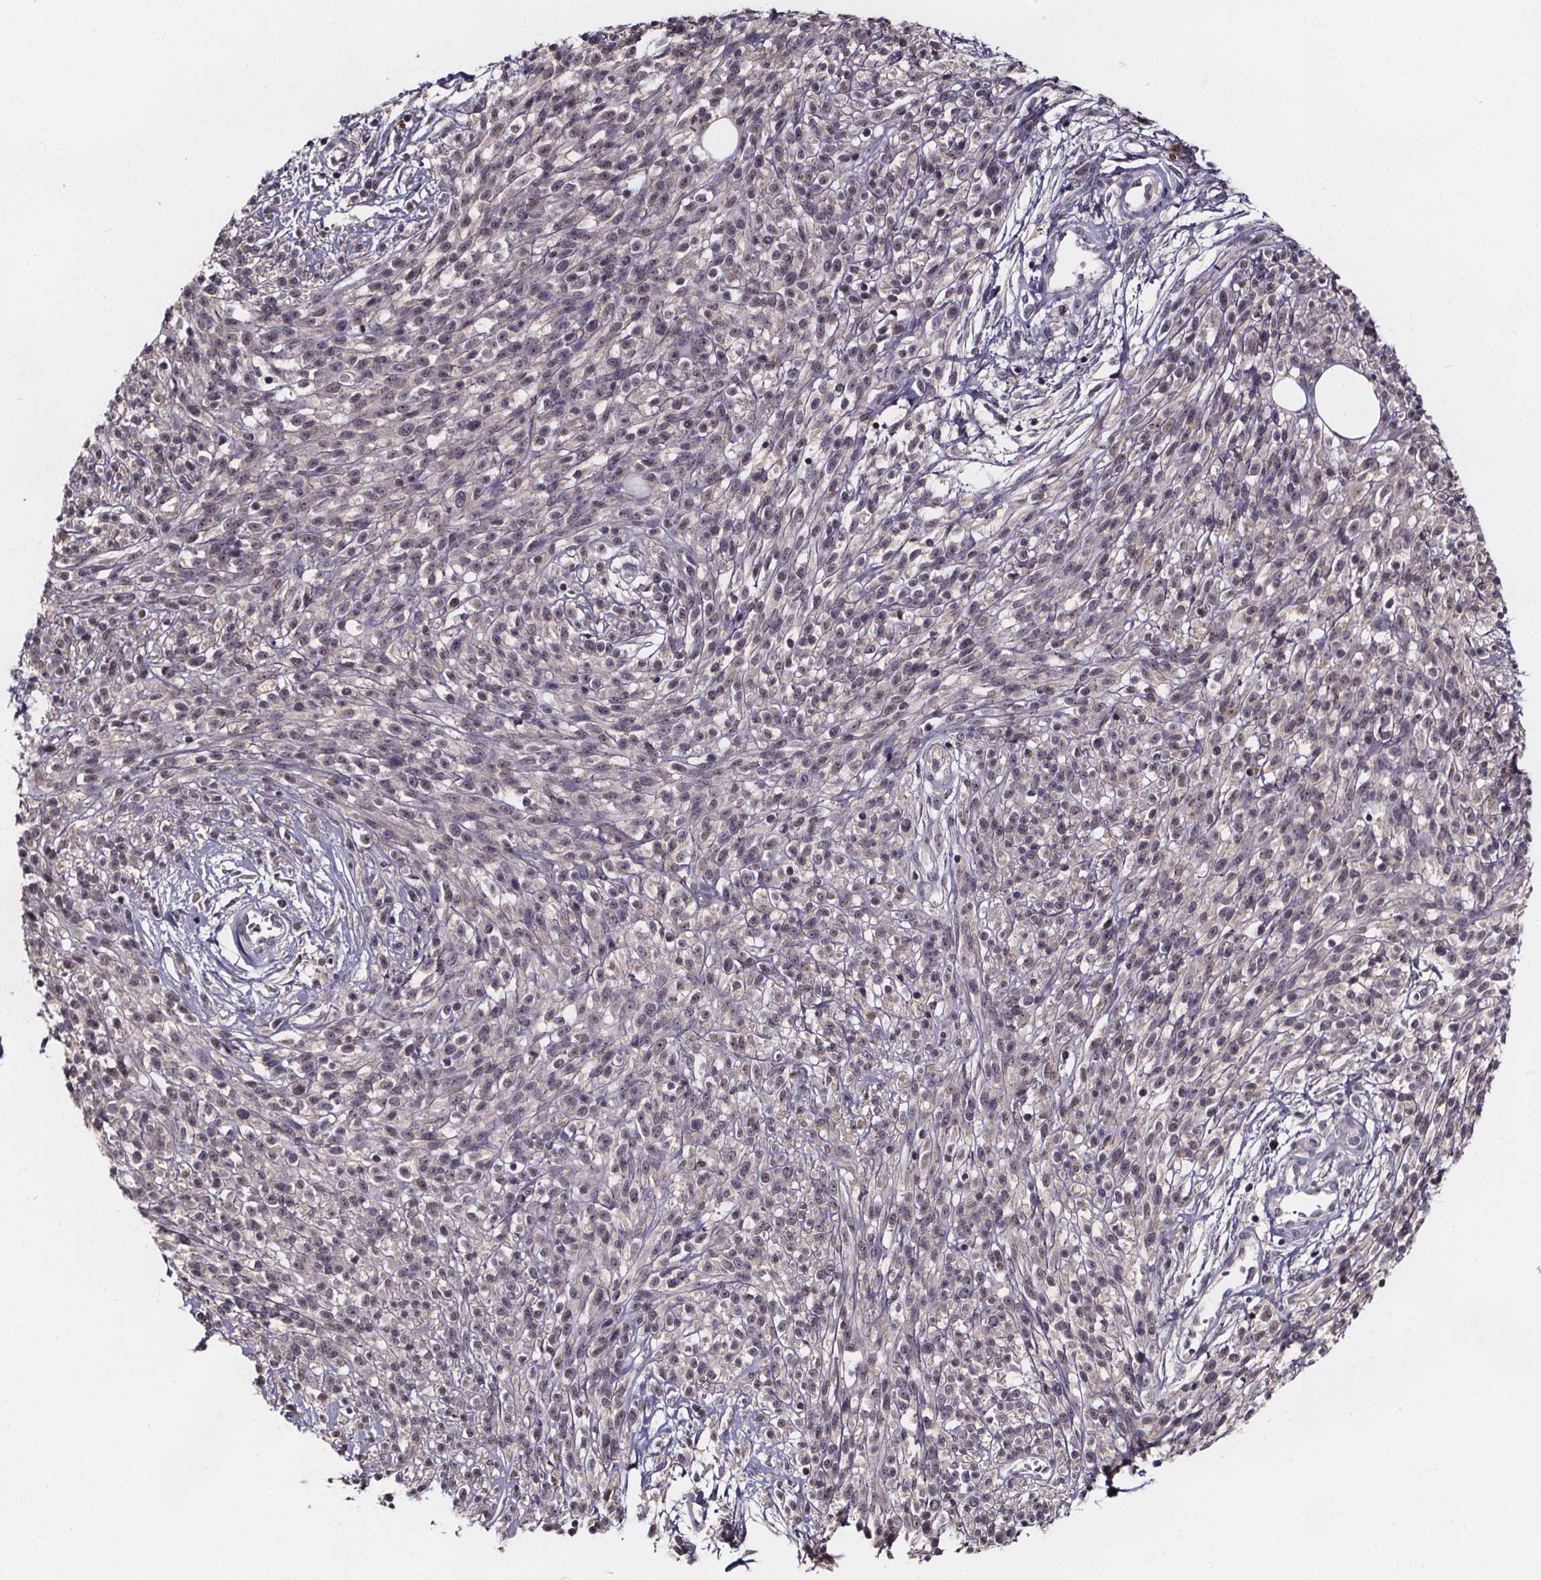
{"staining": {"intensity": "weak", "quantity": "<25%", "location": "nuclear"}, "tissue": "melanoma", "cell_type": "Tumor cells", "image_type": "cancer", "snomed": [{"axis": "morphology", "description": "Malignant melanoma, NOS"}, {"axis": "topography", "description": "Skin"}, {"axis": "topography", "description": "Skin of trunk"}], "caption": "An image of human malignant melanoma is negative for staining in tumor cells.", "gene": "SMIM1", "patient": {"sex": "male", "age": 74}}